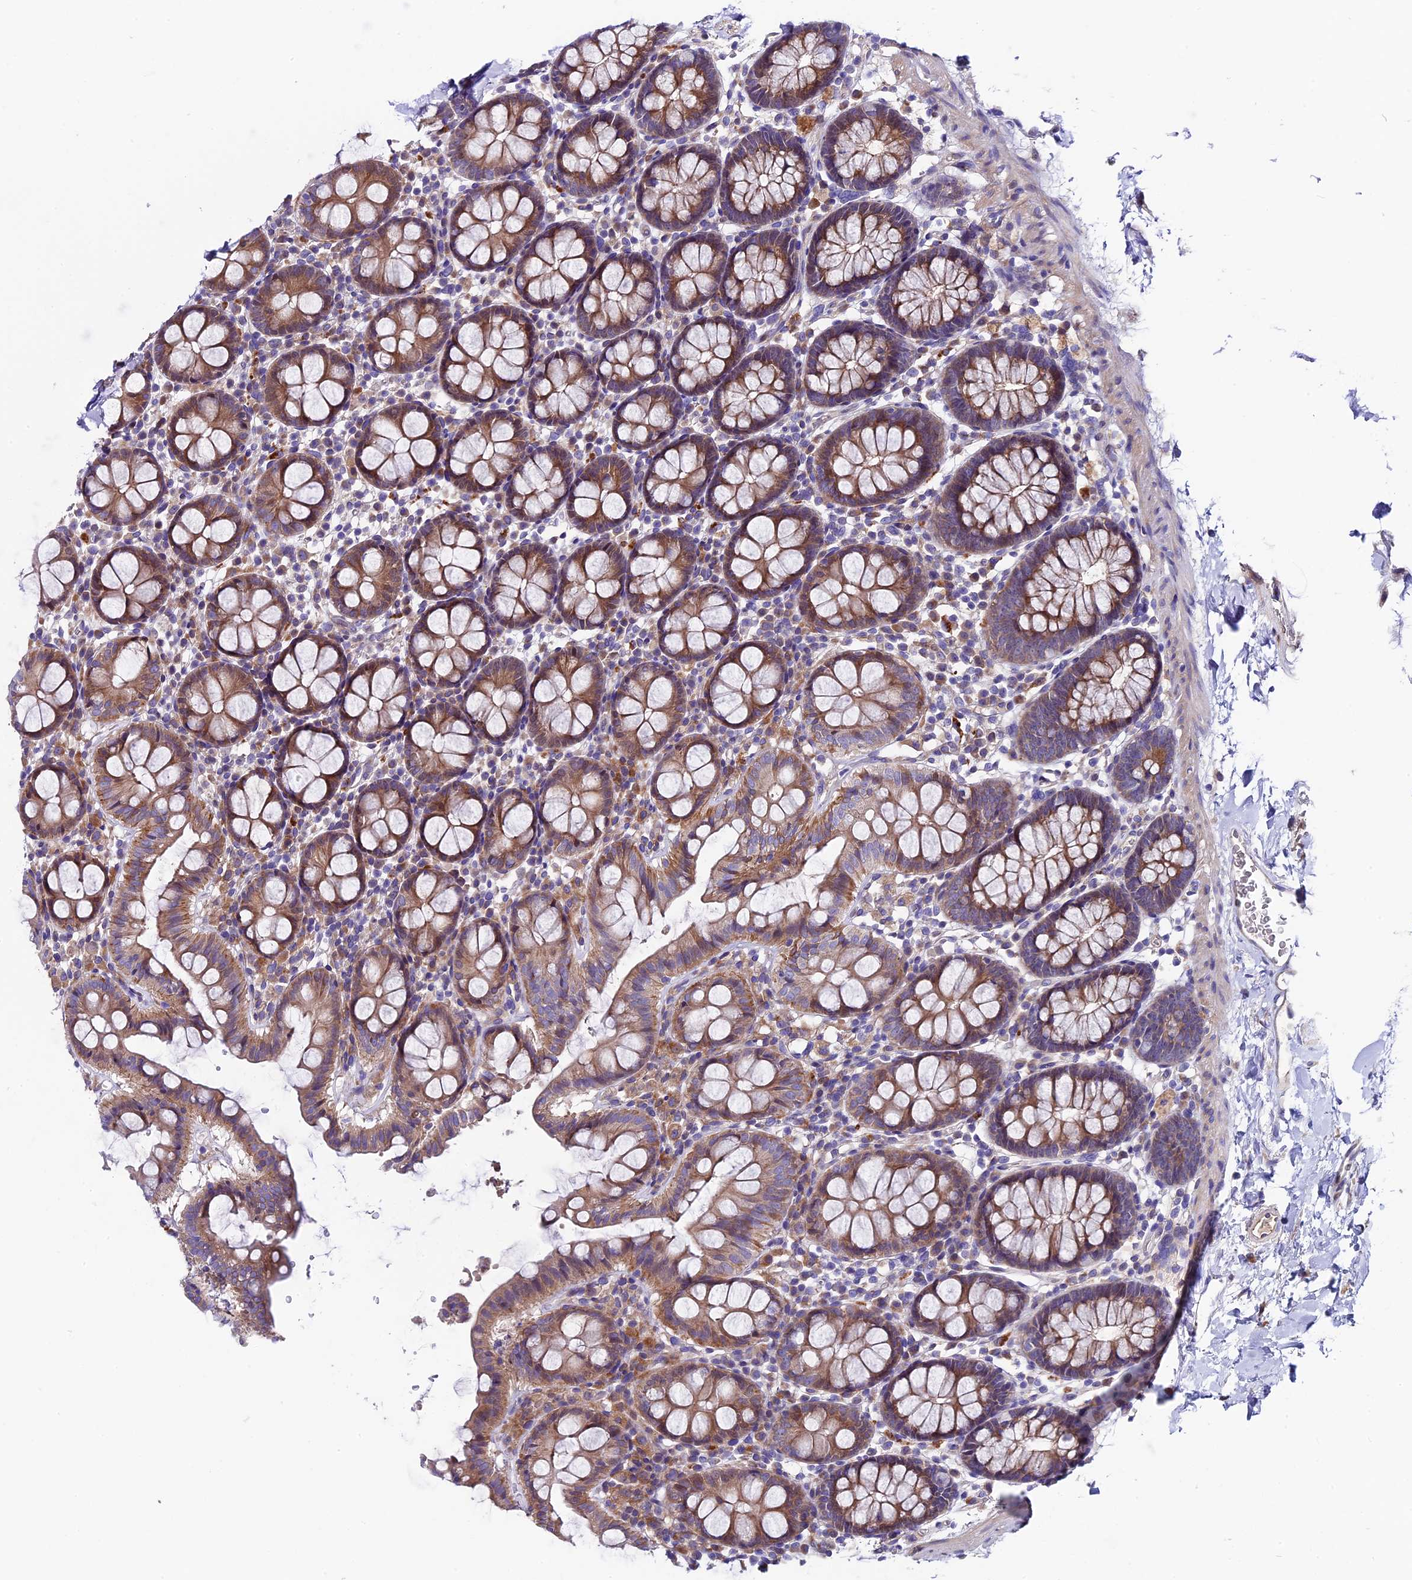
{"staining": {"intensity": "weak", "quantity": ">75%", "location": "cytoplasmic/membranous"}, "tissue": "colon", "cell_type": "Endothelial cells", "image_type": "normal", "snomed": [{"axis": "morphology", "description": "Normal tissue, NOS"}, {"axis": "topography", "description": "Colon"}], "caption": "High-magnification brightfield microscopy of normal colon stained with DAB (3,3'-diaminobenzidine) (brown) and counterstained with hematoxylin (blue). endothelial cells exhibit weak cytoplasmic/membranous expression is appreciated in about>75% of cells.", "gene": "PIGU", "patient": {"sex": "male", "age": 75}}